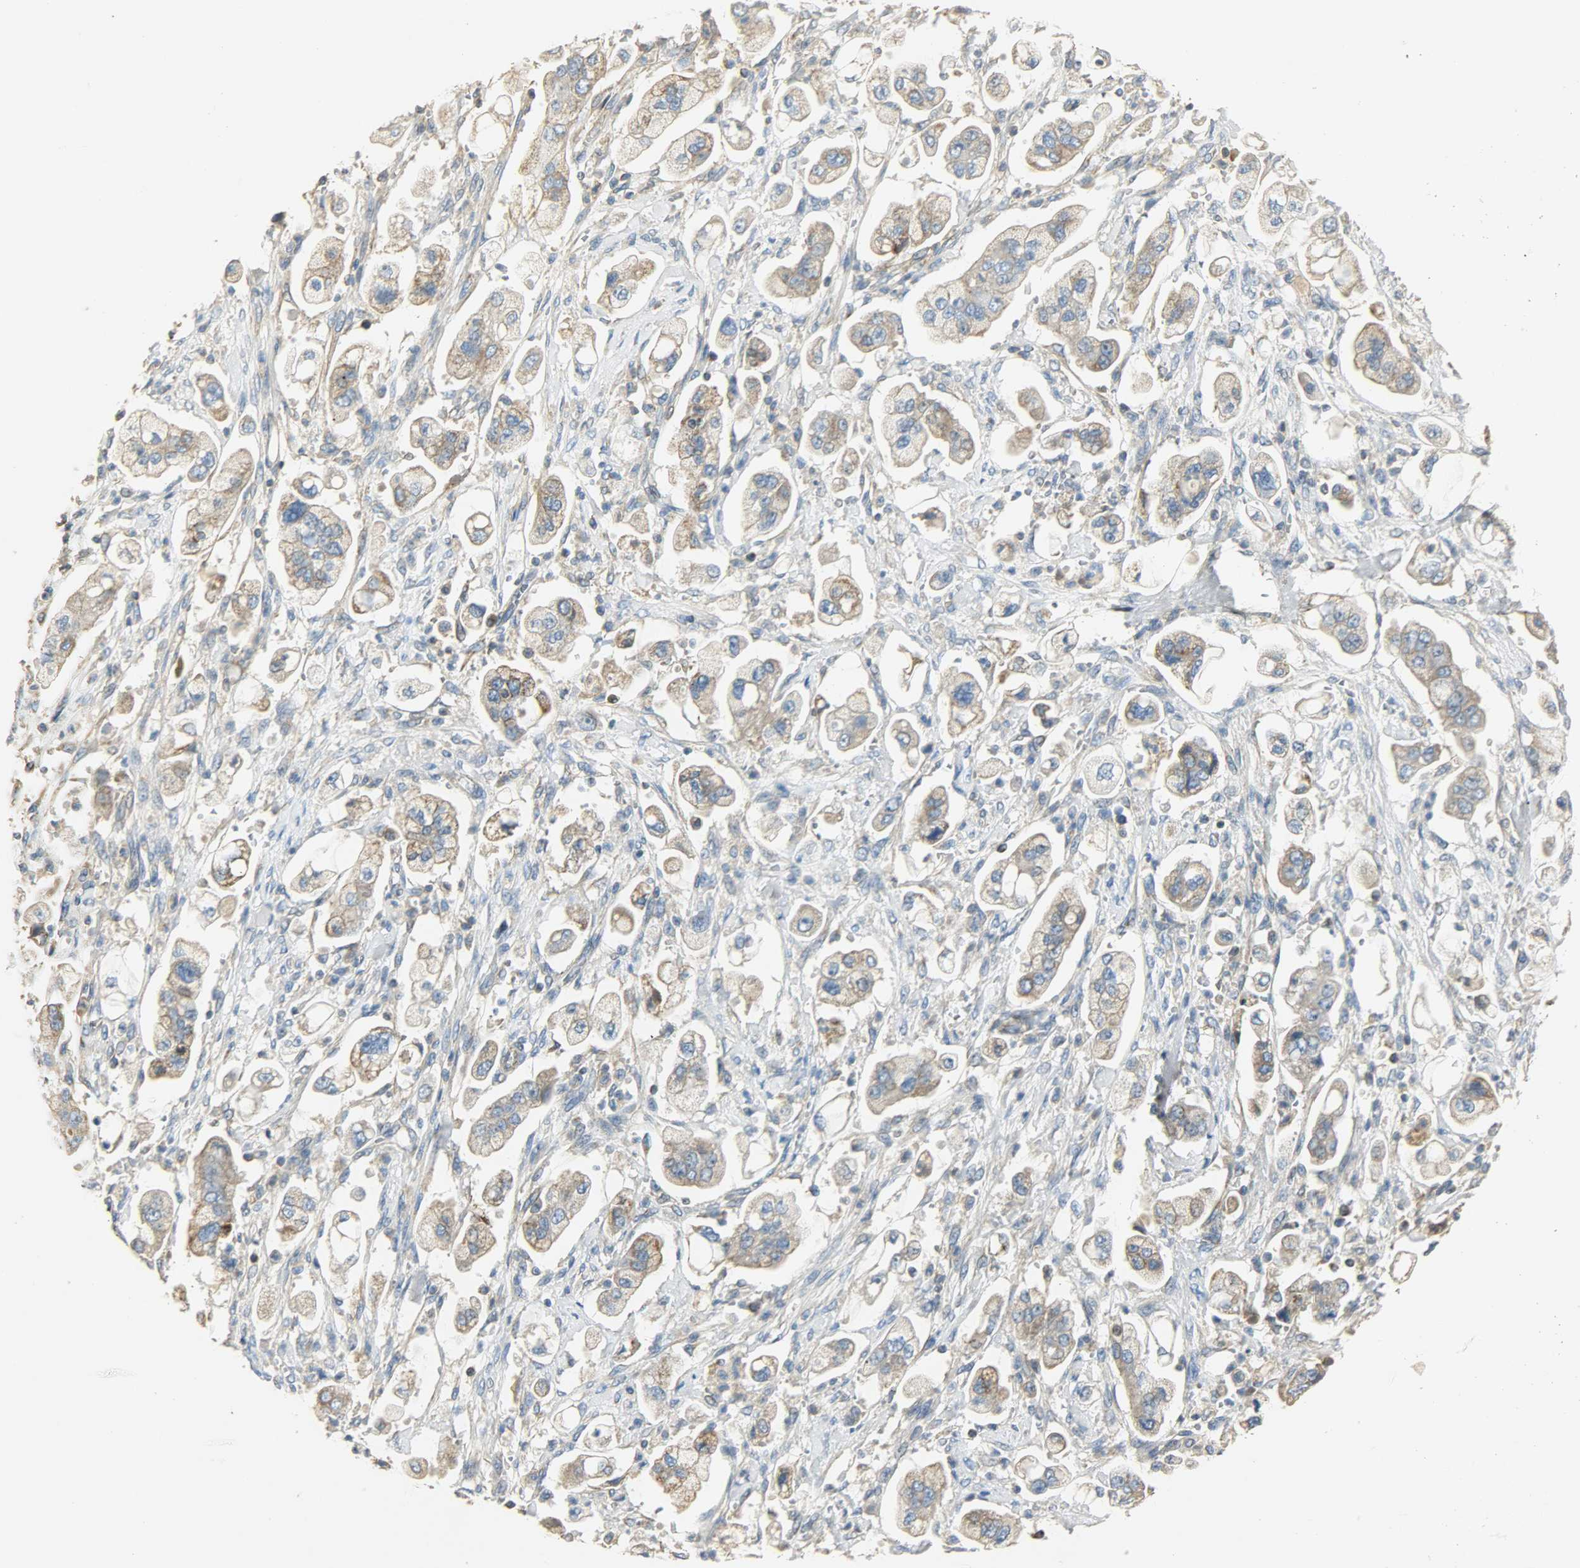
{"staining": {"intensity": "weak", "quantity": ">75%", "location": "cytoplasmic/membranous"}, "tissue": "stomach cancer", "cell_type": "Tumor cells", "image_type": "cancer", "snomed": [{"axis": "morphology", "description": "Adenocarcinoma, NOS"}, {"axis": "topography", "description": "Stomach"}], "caption": "Immunohistochemistry staining of stomach cancer (adenocarcinoma), which demonstrates low levels of weak cytoplasmic/membranous positivity in approximately >75% of tumor cells indicating weak cytoplasmic/membranous protein positivity. The staining was performed using DAB (brown) for protein detection and nuclei were counterstained in hematoxylin (blue).", "gene": "NNT", "patient": {"sex": "male", "age": 62}}